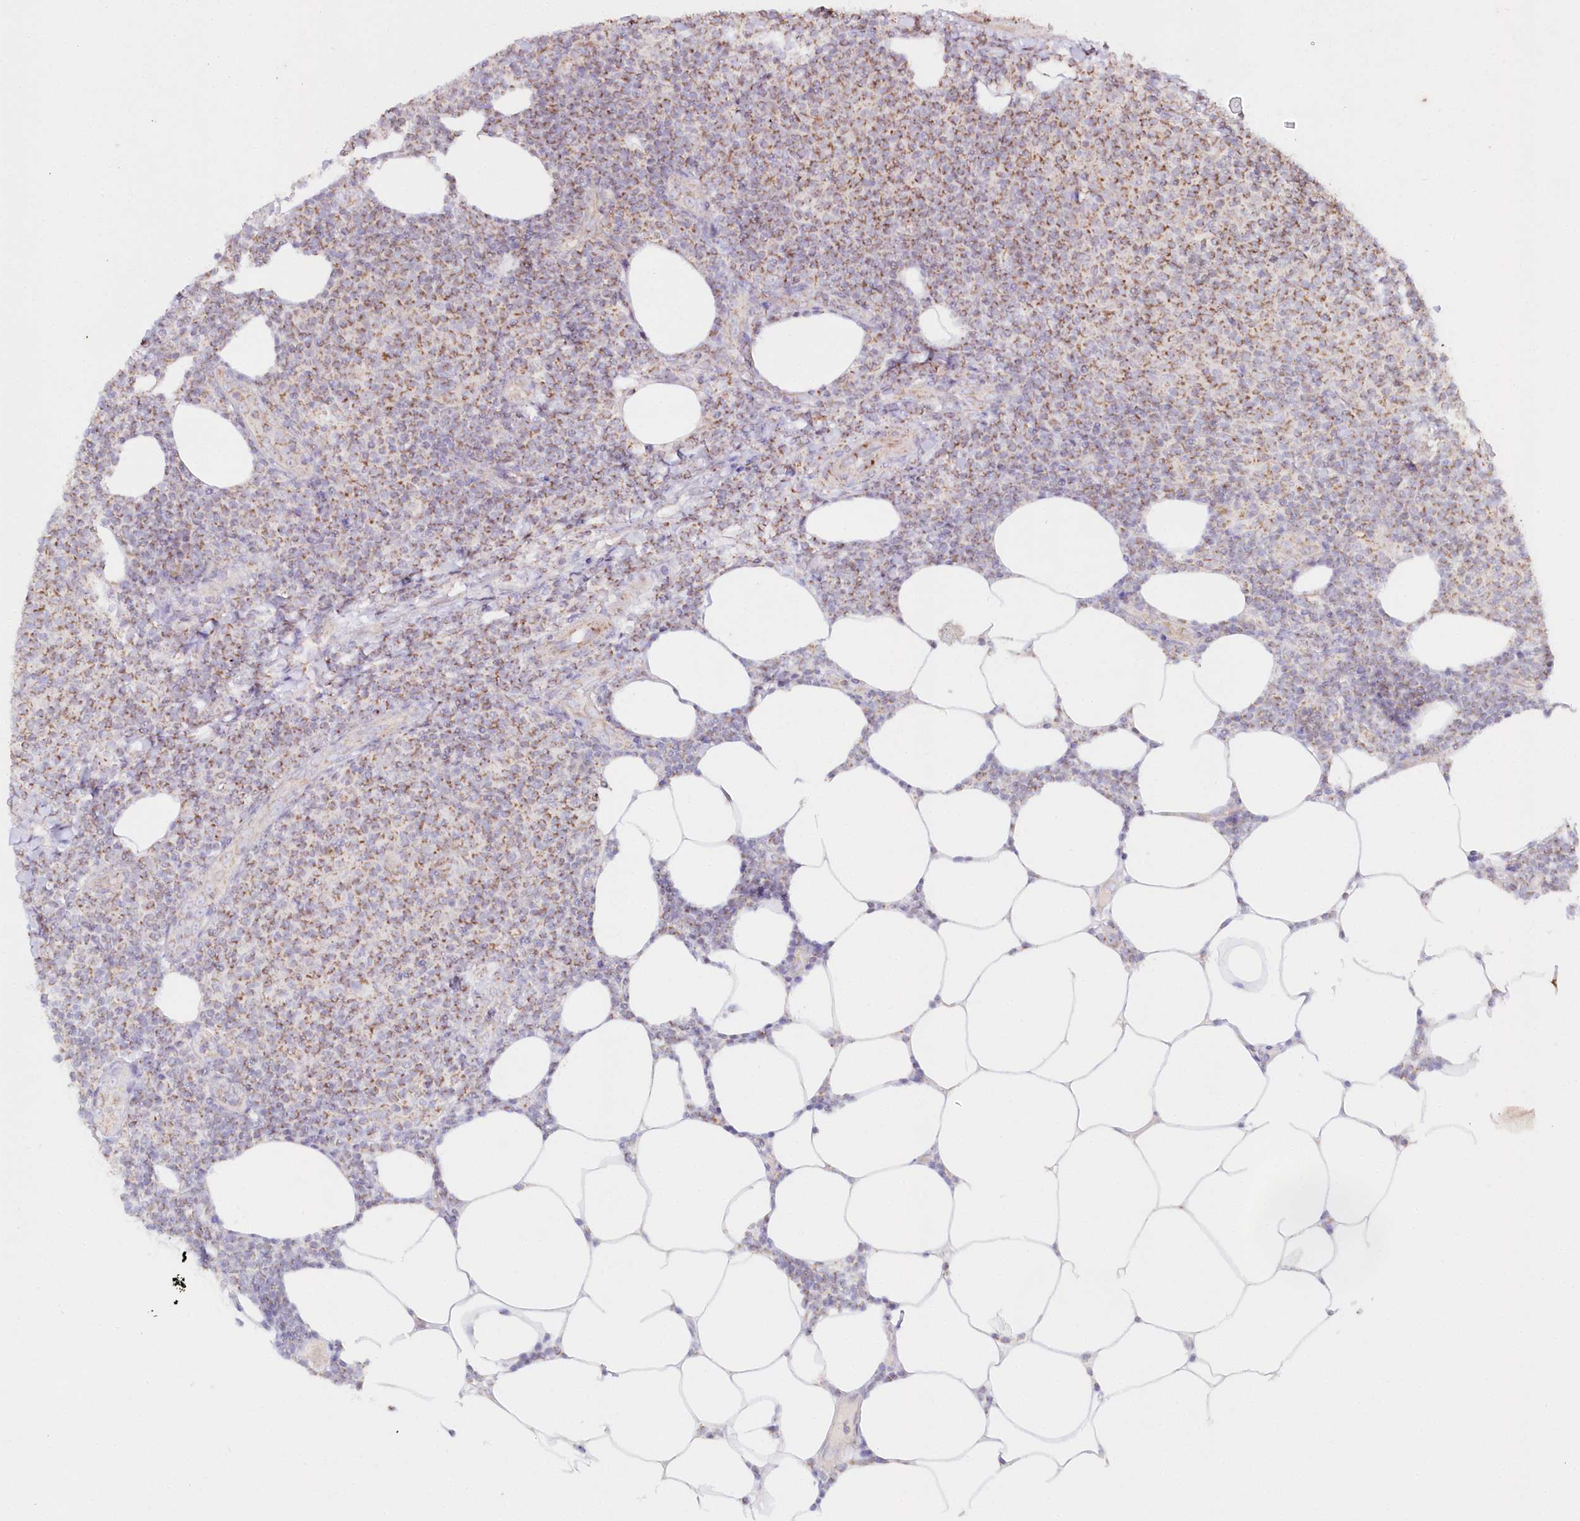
{"staining": {"intensity": "moderate", "quantity": ">75%", "location": "cytoplasmic/membranous"}, "tissue": "lymphoma", "cell_type": "Tumor cells", "image_type": "cancer", "snomed": [{"axis": "morphology", "description": "Malignant lymphoma, non-Hodgkin's type, Low grade"}, {"axis": "topography", "description": "Lymph node"}], "caption": "Immunohistochemical staining of human malignant lymphoma, non-Hodgkin's type (low-grade) exhibits medium levels of moderate cytoplasmic/membranous protein staining in approximately >75% of tumor cells. The staining was performed using DAB to visualize the protein expression in brown, while the nuclei were stained in blue with hematoxylin (Magnification: 20x).", "gene": "DNA2", "patient": {"sex": "male", "age": 66}}